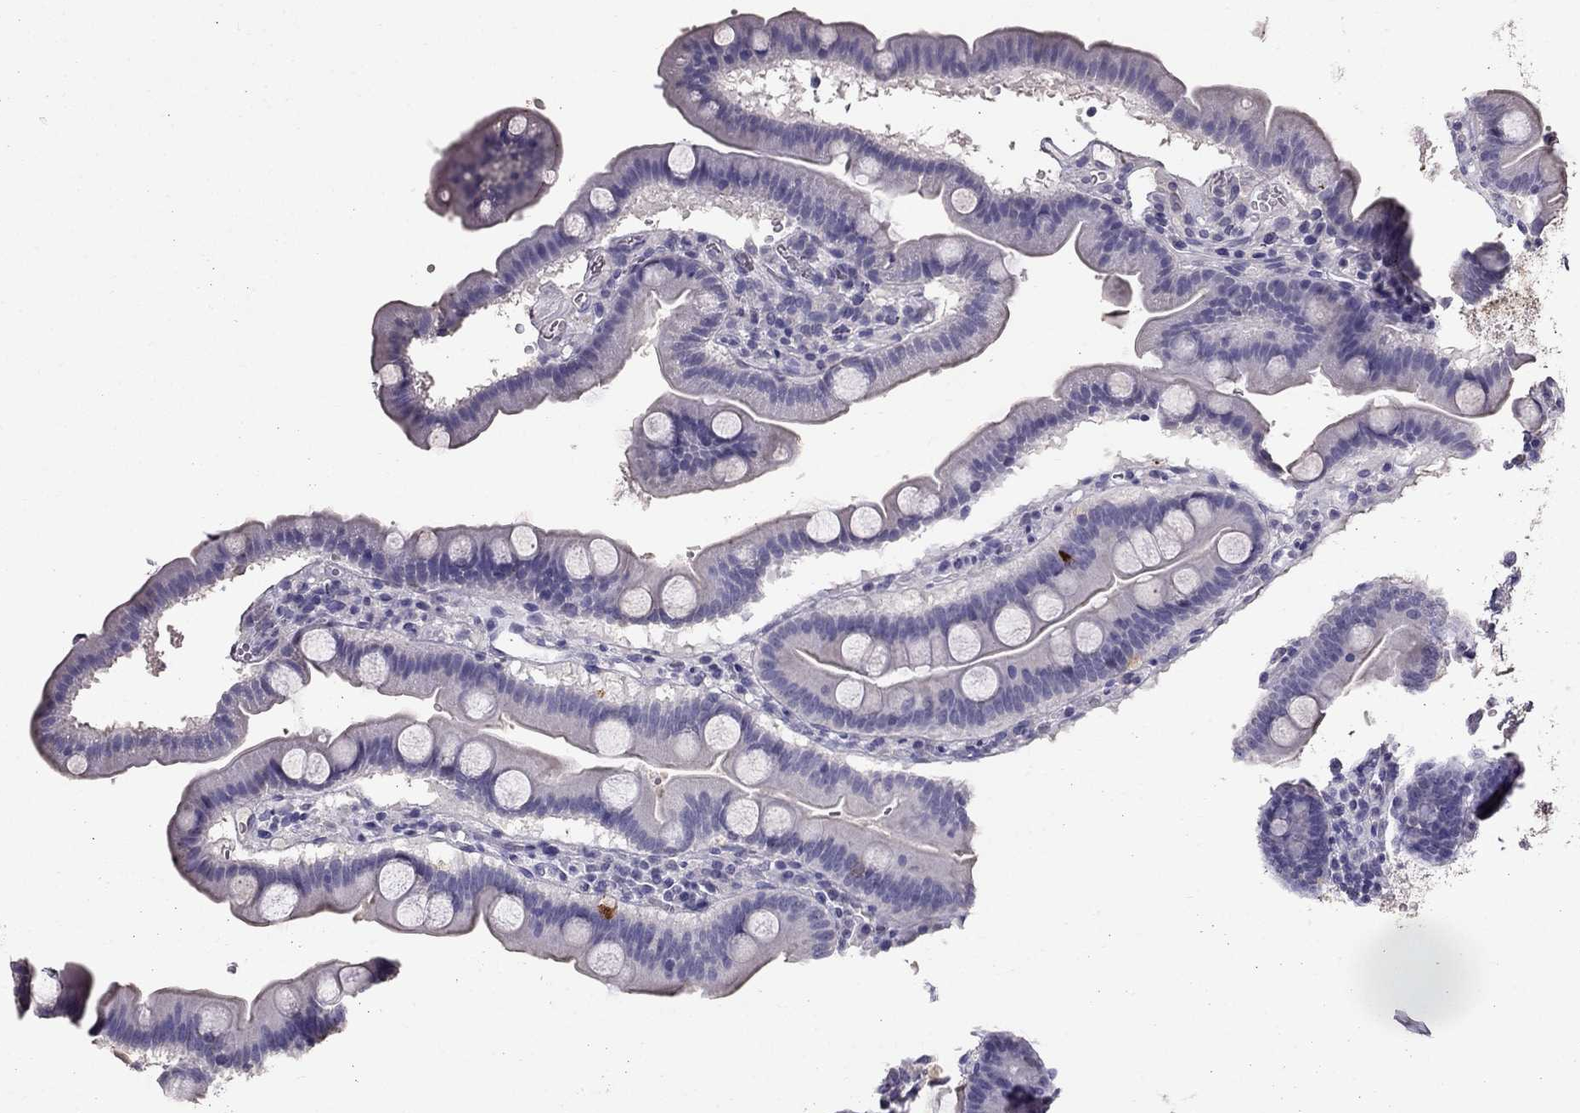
{"staining": {"intensity": "strong", "quantity": "<25%", "location": "cytoplasmic/membranous"}, "tissue": "duodenum", "cell_type": "Glandular cells", "image_type": "normal", "snomed": [{"axis": "morphology", "description": "Normal tissue, NOS"}, {"axis": "topography", "description": "Duodenum"}], "caption": "Approximately <25% of glandular cells in benign duodenum show strong cytoplasmic/membranous protein expression as visualized by brown immunohistochemical staining.", "gene": "ARHGAP11A", "patient": {"sex": "male", "age": 59}}